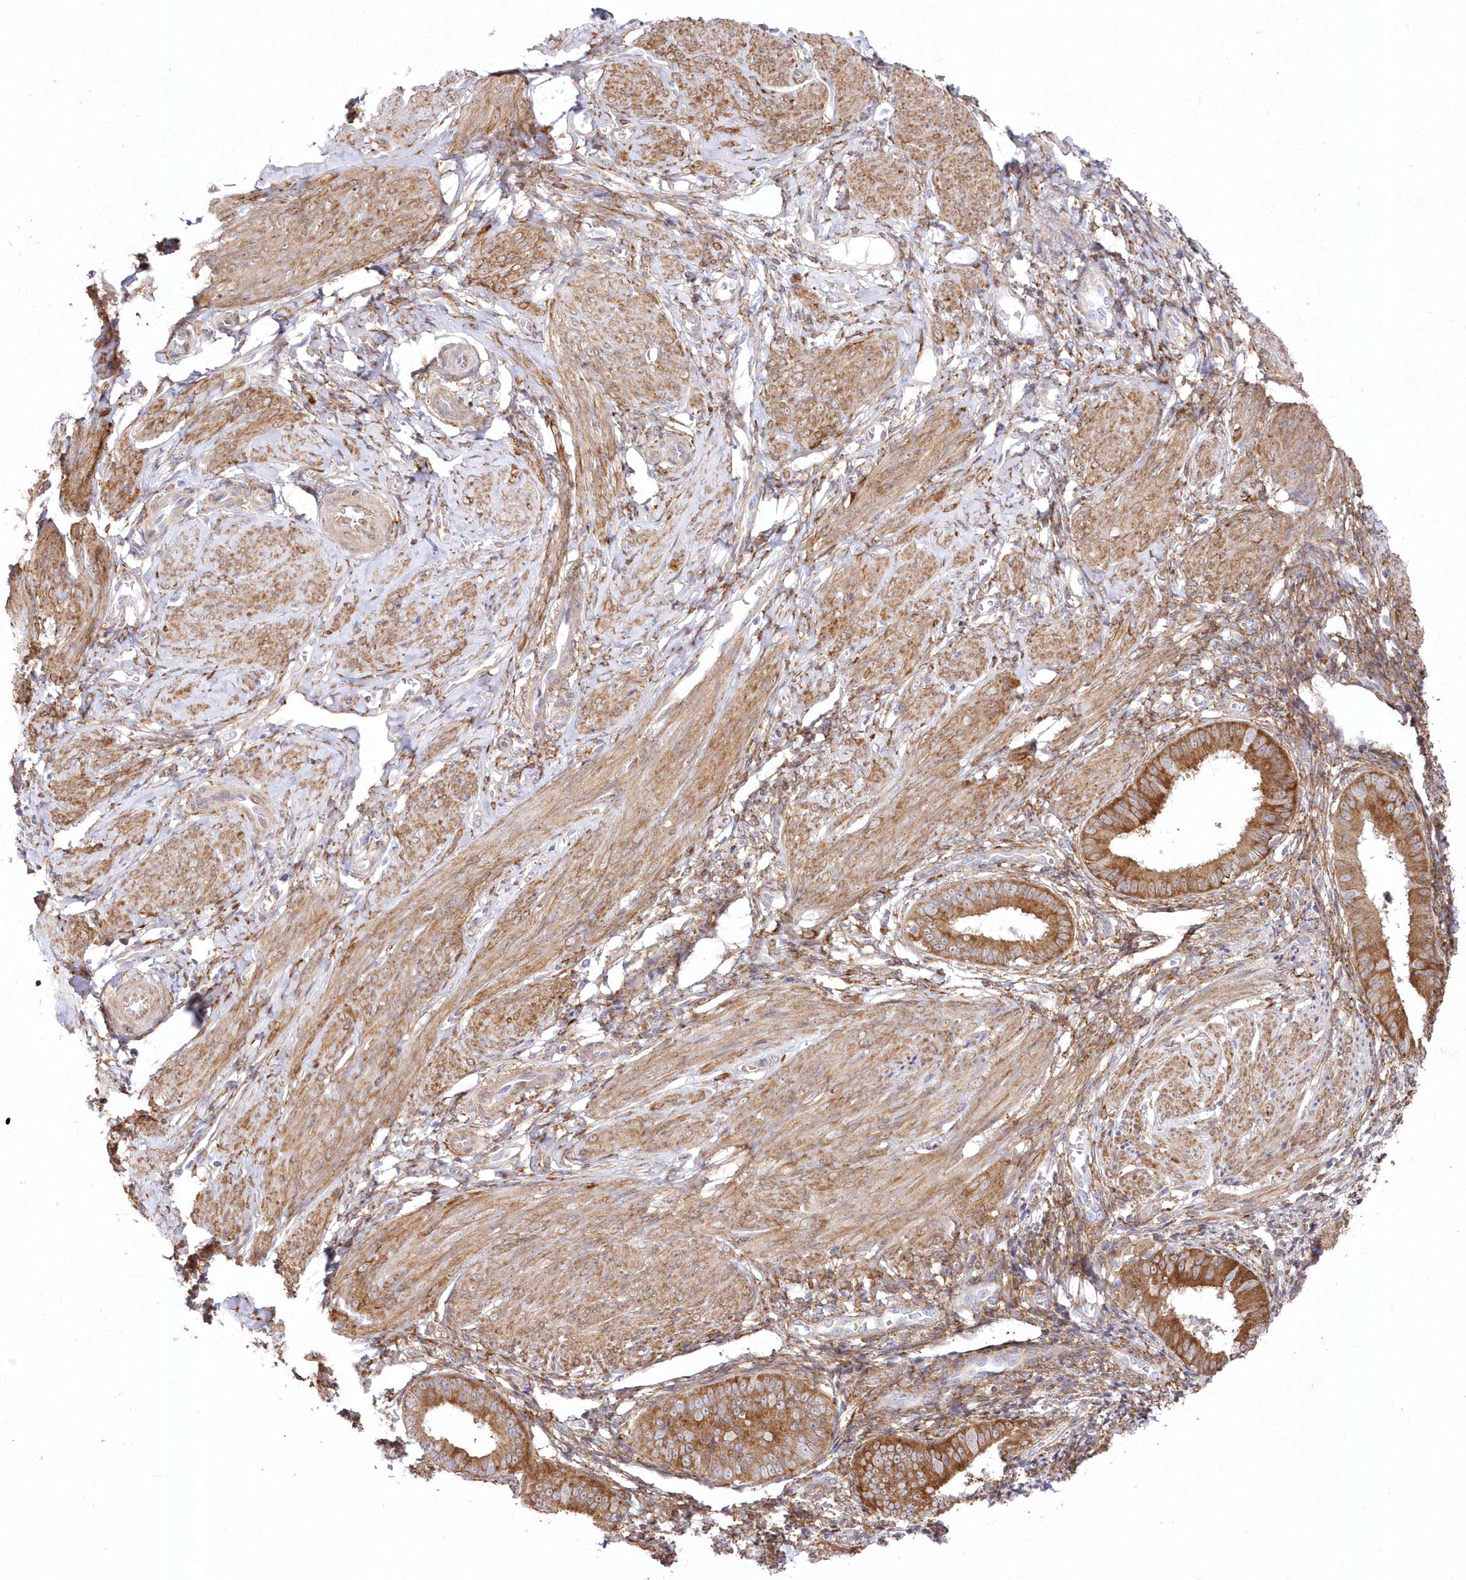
{"staining": {"intensity": "moderate", "quantity": "25%-75%", "location": "cytoplasmic/membranous"}, "tissue": "endometrium", "cell_type": "Cells in endometrial stroma", "image_type": "normal", "snomed": [{"axis": "morphology", "description": "Normal tissue, NOS"}, {"axis": "topography", "description": "Uterus"}, {"axis": "topography", "description": "Endometrium"}], "caption": "Endometrium stained for a protein demonstrates moderate cytoplasmic/membranous positivity in cells in endometrial stroma.", "gene": "SH3PXD2B", "patient": {"sex": "female", "age": 48}}